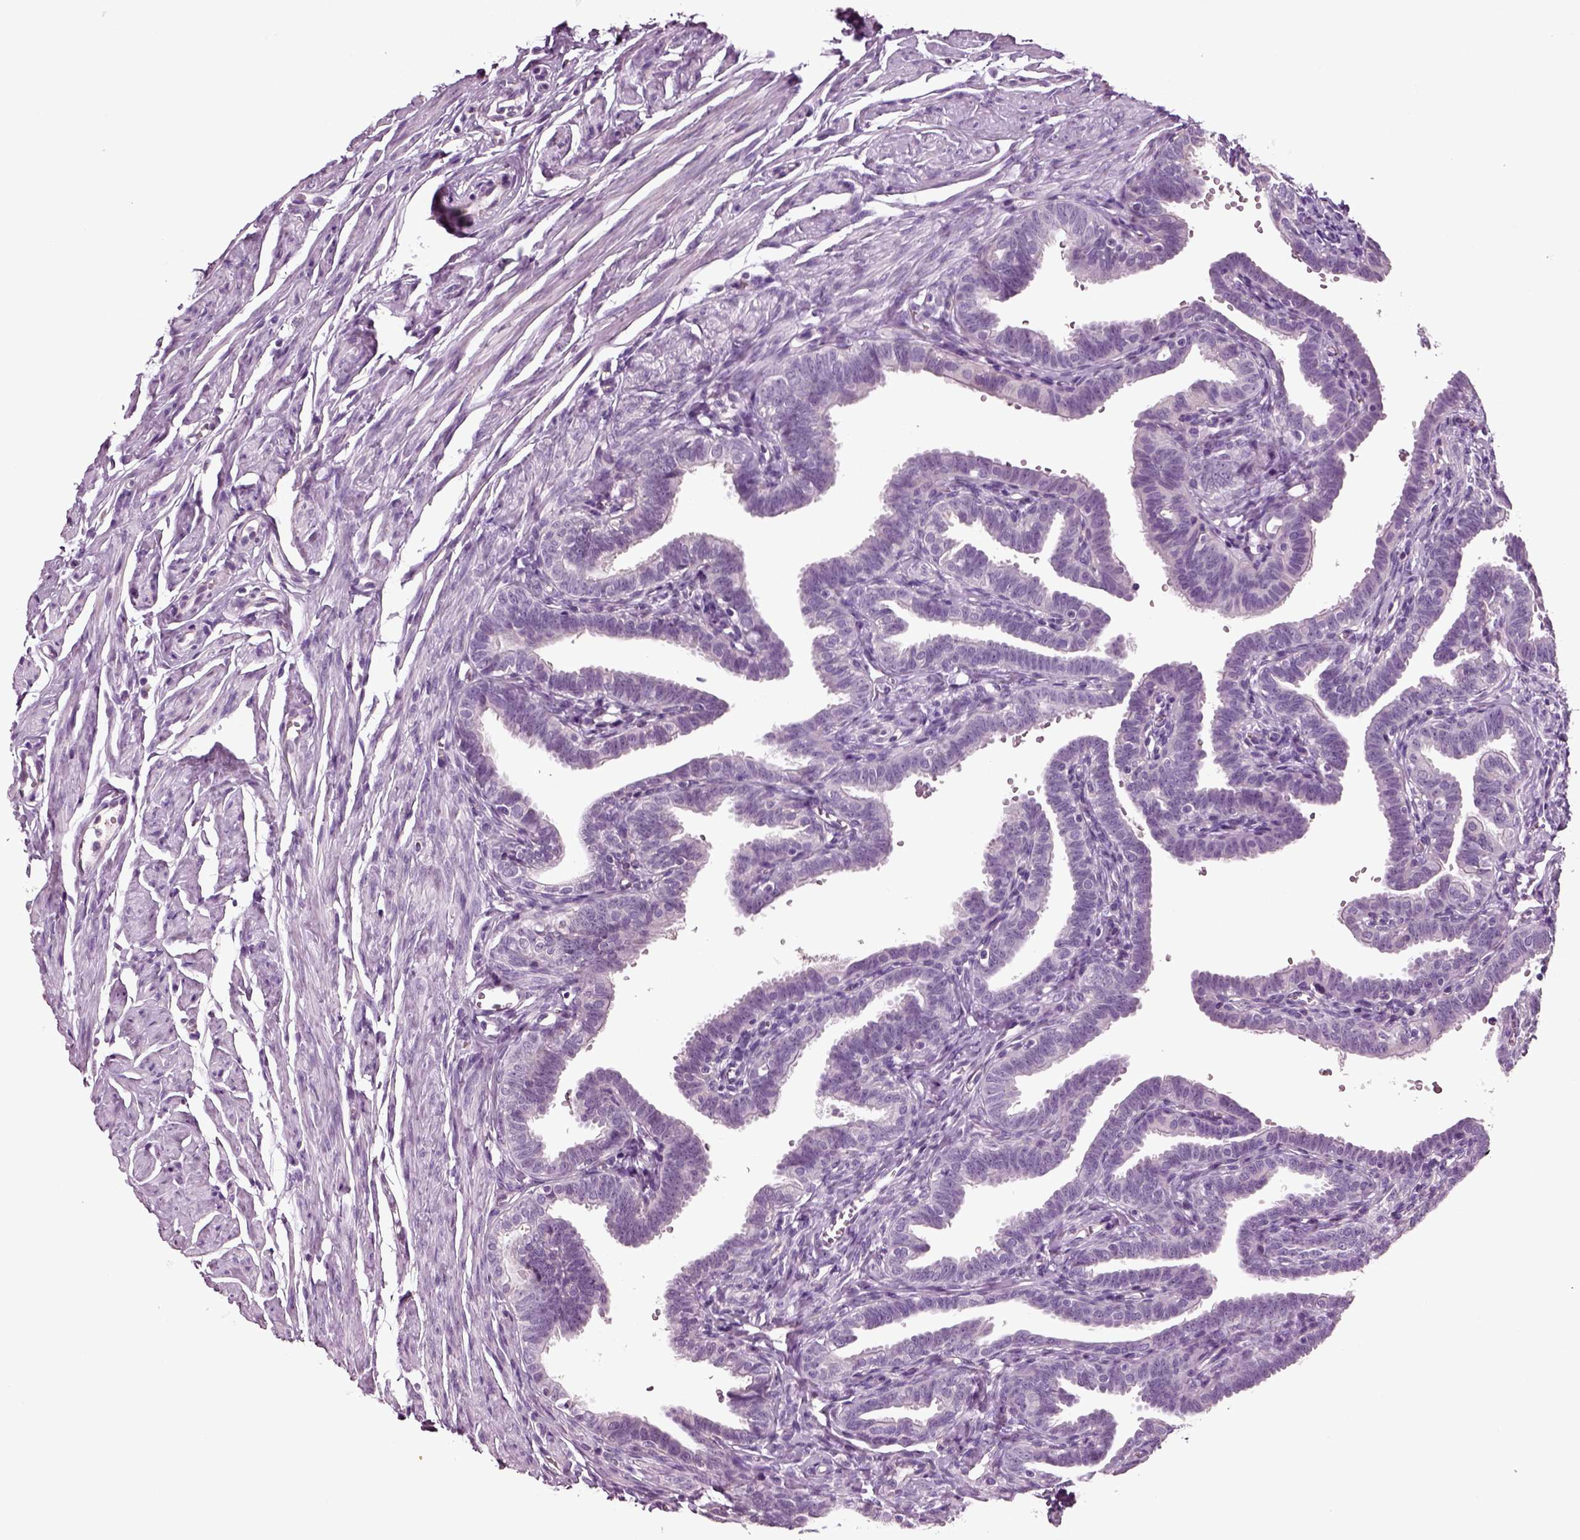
{"staining": {"intensity": "negative", "quantity": "none", "location": "none"}, "tissue": "fallopian tube", "cell_type": "Glandular cells", "image_type": "normal", "snomed": [{"axis": "morphology", "description": "Normal tissue, NOS"}, {"axis": "topography", "description": "Fallopian tube"}, {"axis": "topography", "description": "Ovary"}], "caption": "This is a photomicrograph of immunohistochemistry staining of unremarkable fallopian tube, which shows no staining in glandular cells. (IHC, brightfield microscopy, high magnification).", "gene": "DEFB118", "patient": {"sex": "female", "age": 57}}